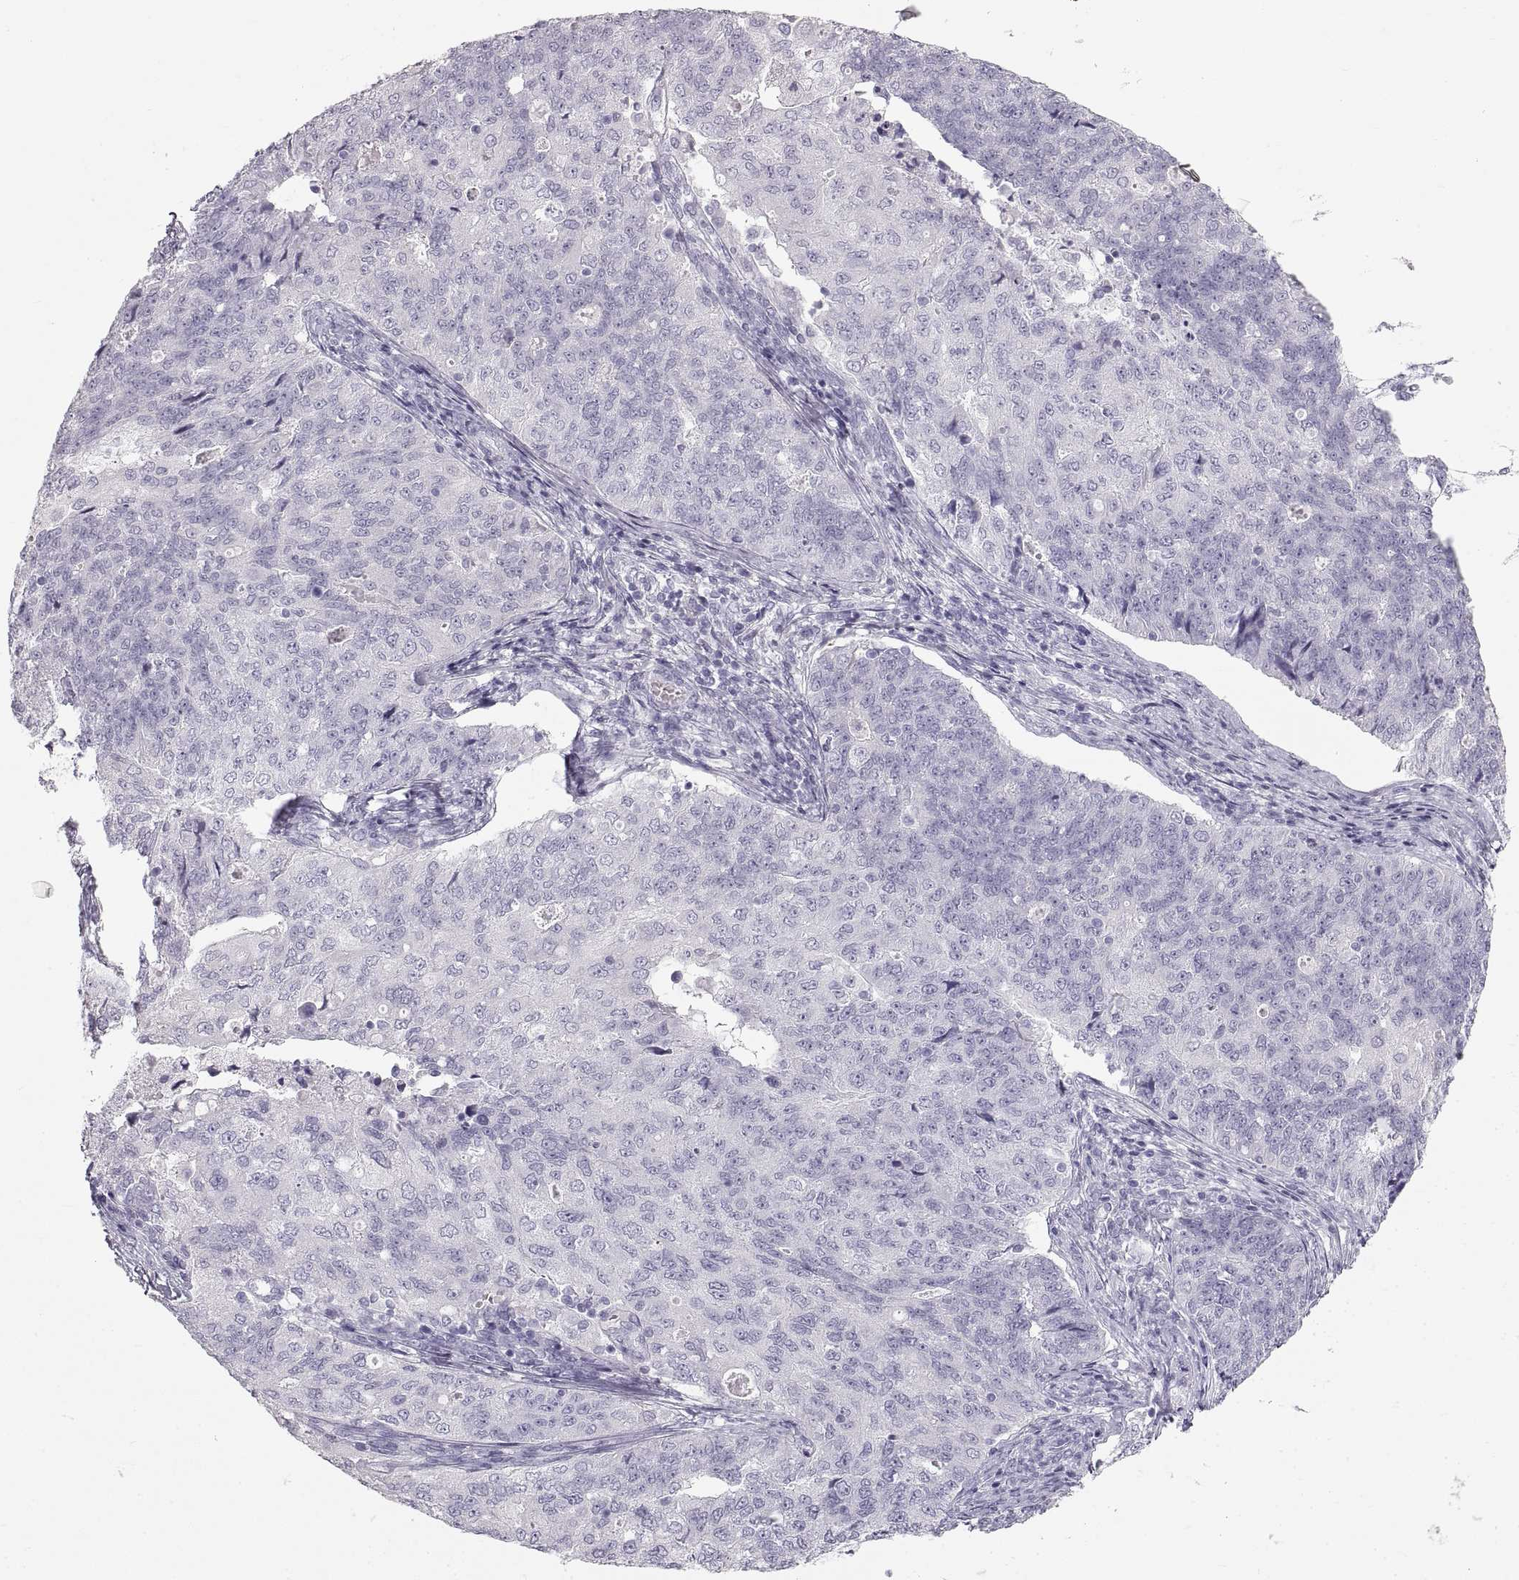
{"staining": {"intensity": "negative", "quantity": "none", "location": "none"}, "tissue": "endometrial cancer", "cell_type": "Tumor cells", "image_type": "cancer", "snomed": [{"axis": "morphology", "description": "Adenocarcinoma, NOS"}, {"axis": "topography", "description": "Endometrium"}], "caption": "Image shows no protein expression in tumor cells of endometrial adenocarcinoma tissue.", "gene": "CRYAA", "patient": {"sex": "female", "age": 43}}